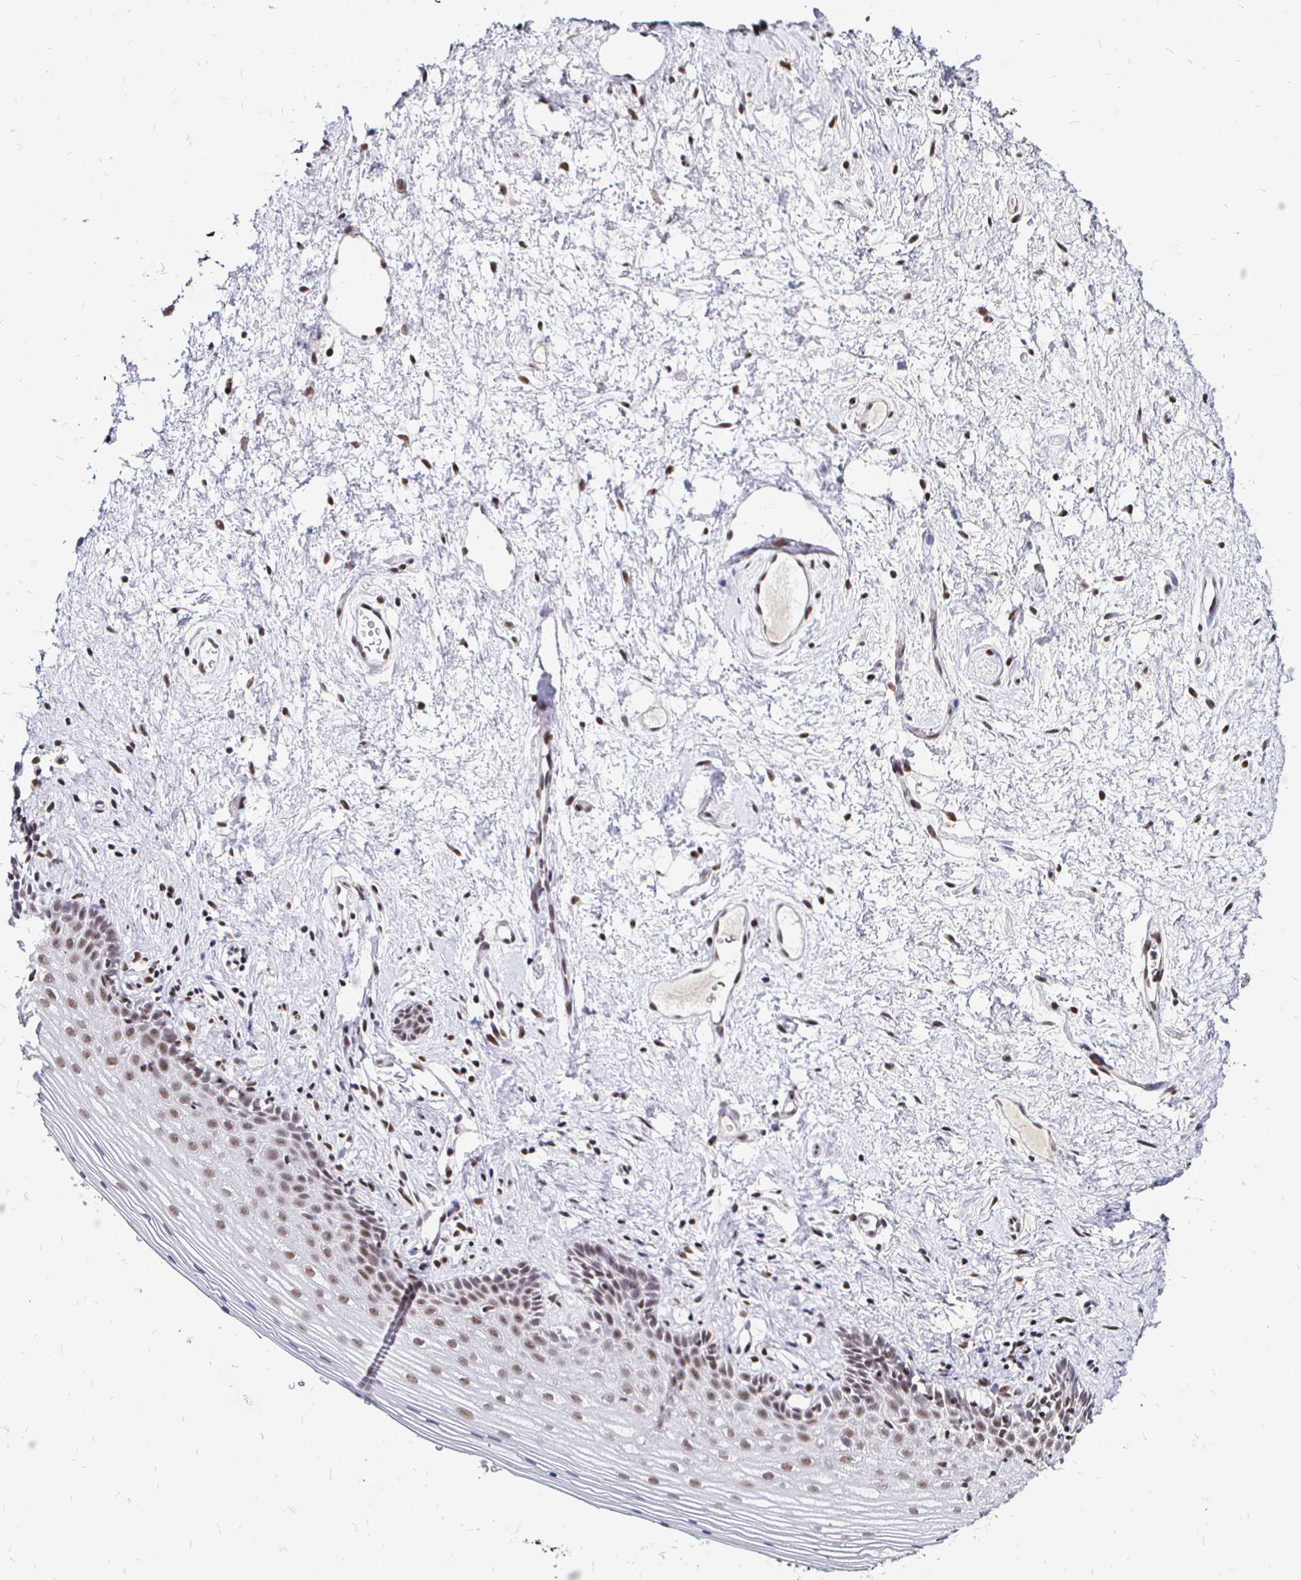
{"staining": {"intensity": "weak", "quantity": ">75%", "location": "nuclear"}, "tissue": "vagina", "cell_type": "Squamous epithelial cells", "image_type": "normal", "snomed": [{"axis": "morphology", "description": "Normal tissue, NOS"}, {"axis": "topography", "description": "Vagina"}], "caption": "Vagina stained for a protein (brown) displays weak nuclear positive staining in about >75% of squamous epithelial cells.", "gene": "SIN3A", "patient": {"sex": "female", "age": 42}}